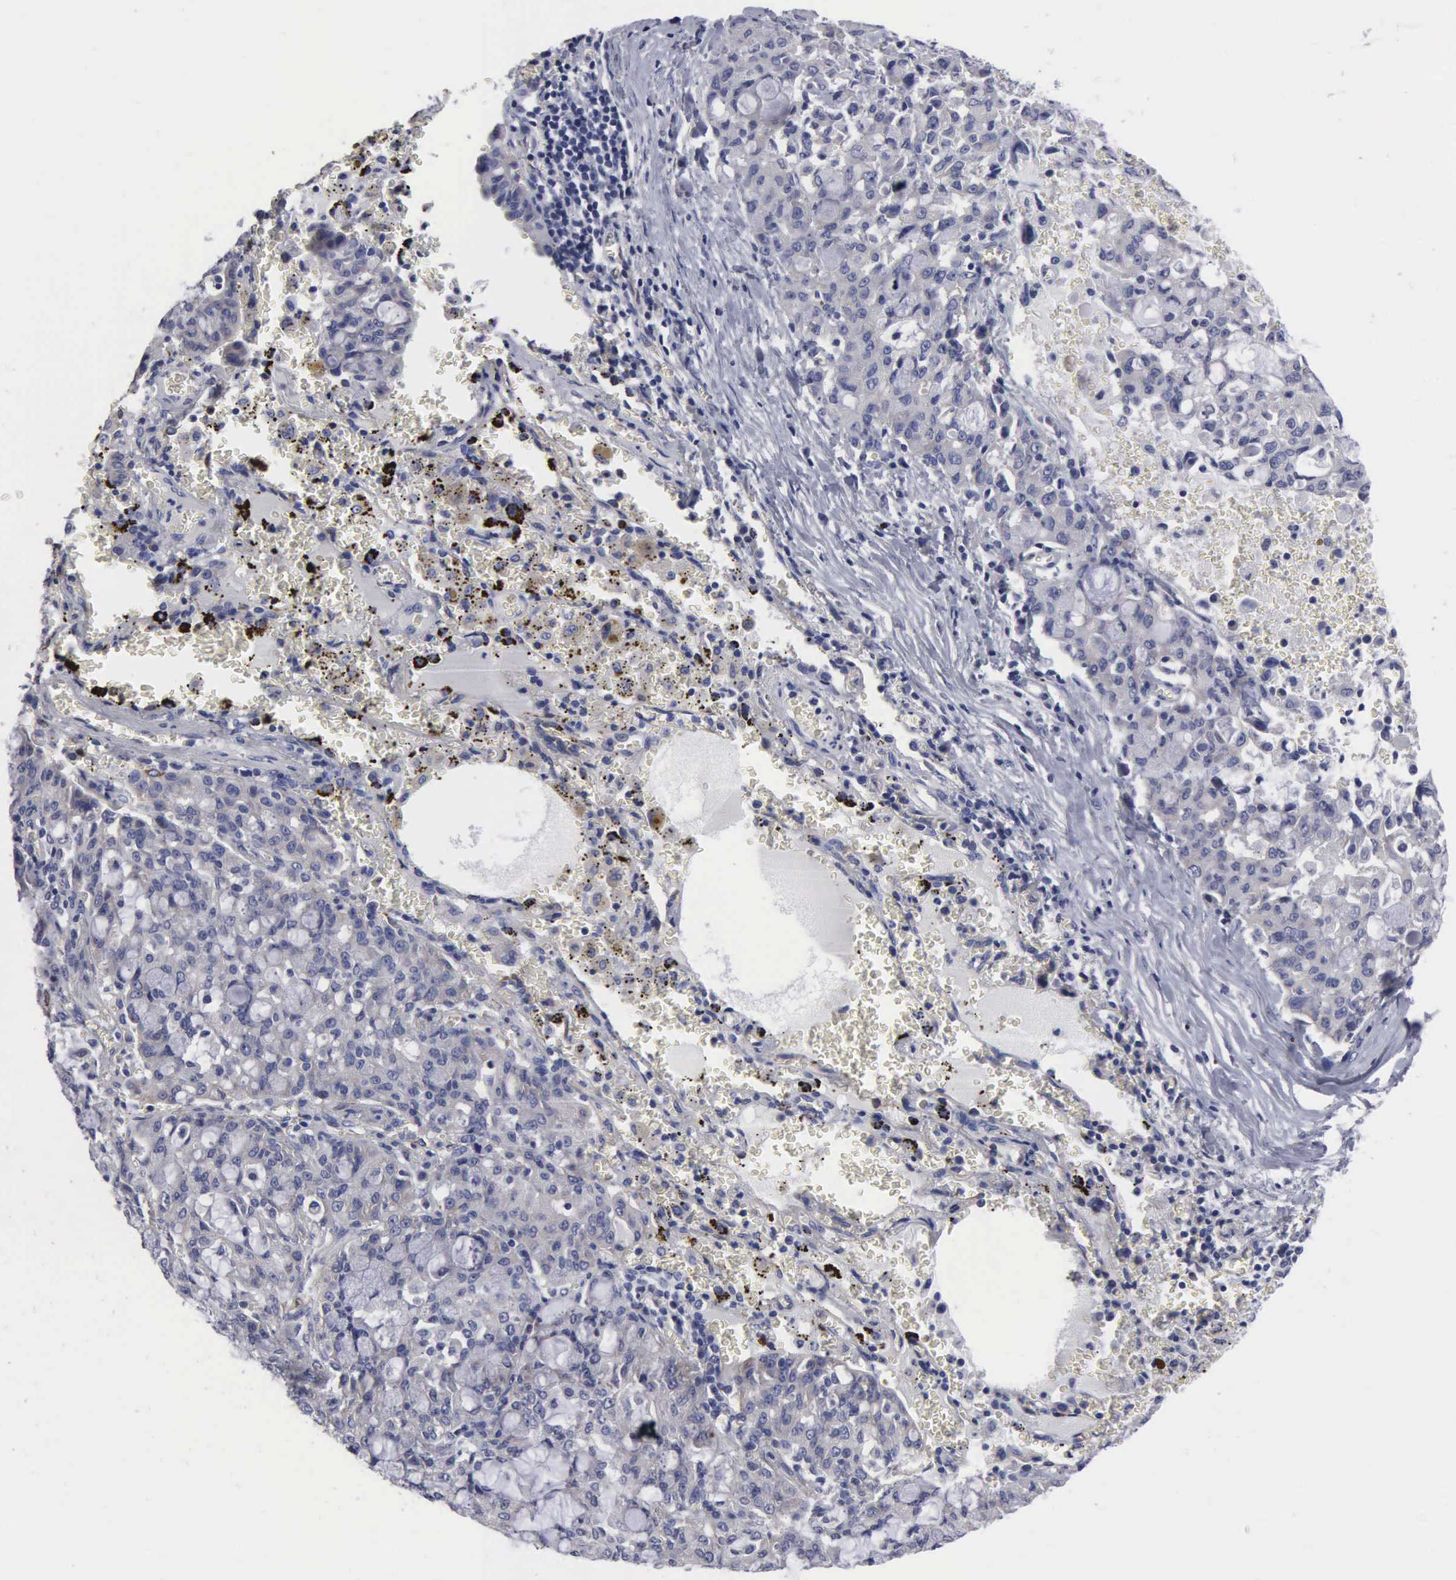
{"staining": {"intensity": "negative", "quantity": "none", "location": "none"}, "tissue": "lung cancer", "cell_type": "Tumor cells", "image_type": "cancer", "snomed": [{"axis": "morphology", "description": "Adenocarcinoma, NOS"}, {"axis": "topography", "description": "Lung"}], "caption": "High magnification brightfield microscopy of adenocarcinoma (lung) stained with DAB (3,3'-diaminobenzidine) (brown) and counterstained with hematoxylin (blue): tumor cells show no significant staining.", "gene": "RDX", "patient": {"sex": "female", "age": 44}}